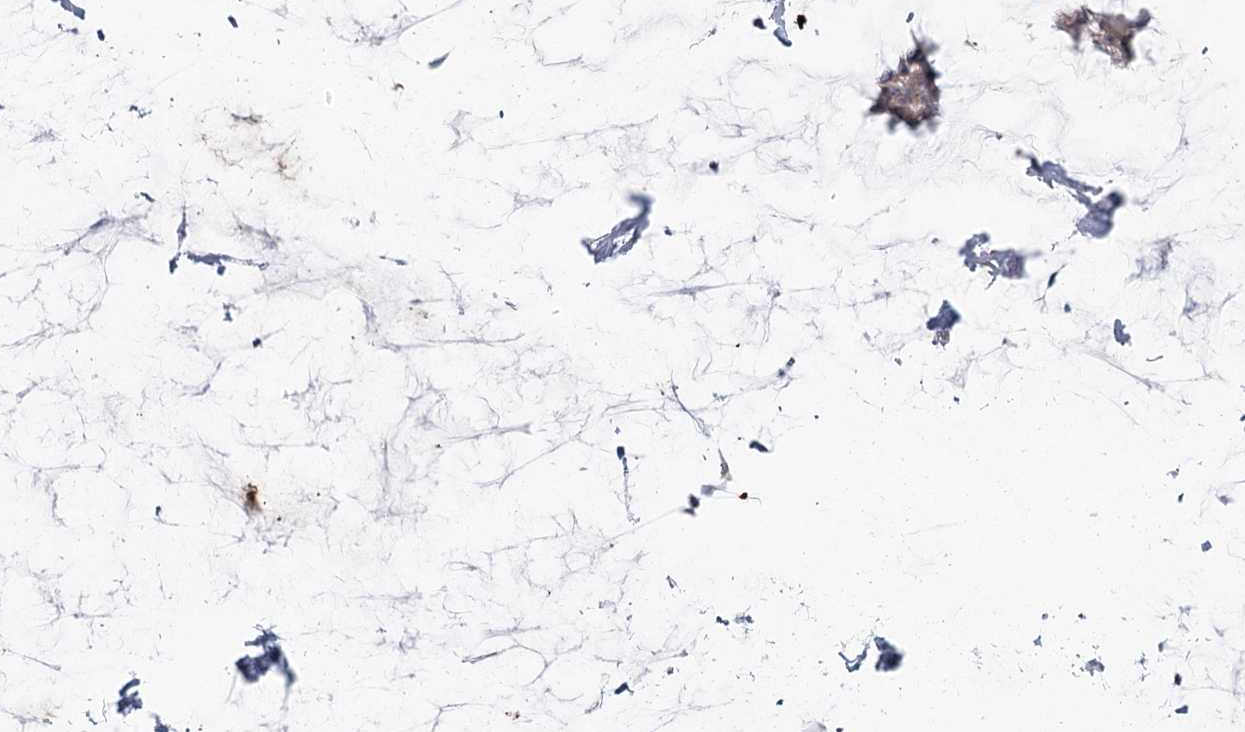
{"staining": {"intensity": "negative", "quantity": "none", "location": "none"}, "tissue": "breast cancer", "cell_type": "Tumor cells", "image_type": "cancer", "snomed": [{"axis": "morphology", "description": "Duct carcinoma"}, {"axis": "topography", "description": "Breast"}], "caption": "Immunohistochemistry (IHC) photomicrograph of human breast cancer (intraductal carcinoma) stained for a protein (brown), which displays no expression in tumor cells. (DAB (3,3'-diaminobenzidine) immunohistochemistry, high magnification).", "gene": "SPINK13", "patient": {"sex": "female", "age": 93}}